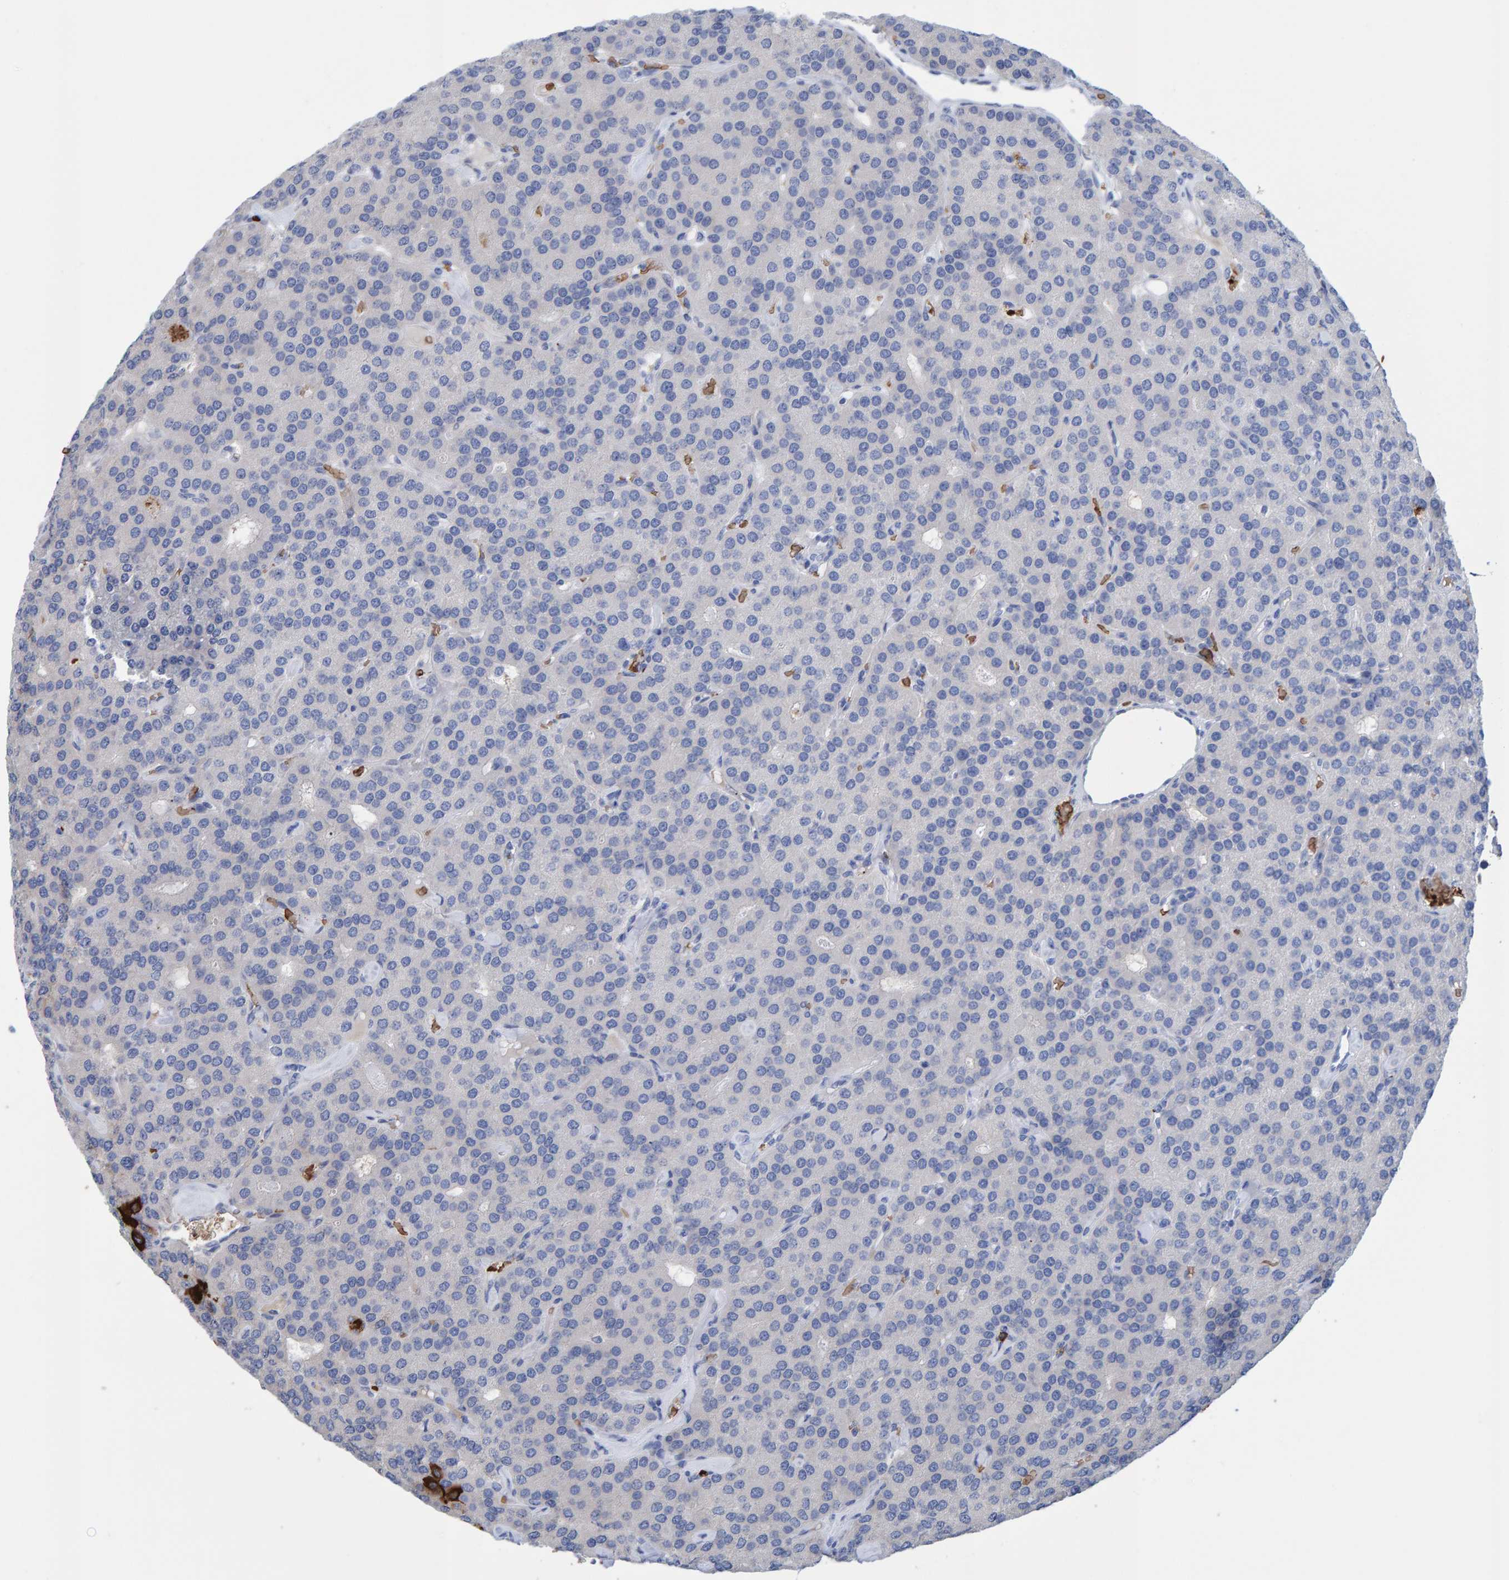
{"staining": {"intensity": "weak", "quantity": "25%-75%", "location": "cytoplasmic/membranous"}, "tissue": "parathyroid gland", "cell_type": "Glandular cells", "image_type": "normal", "snomed": [{"axis": "morphology", "description": "Normal tissue, NOS"}, {"axis": "morphology", "description": "Adenoma, NOS"}, {"axis": "topography", "description": "Parathyroid gland"}], "caption": "Protein expression by immunohistochemistry (IHC) exhibits weak cytoplasmic/membranous positivity in about 25%-75% of glandular cells in unremarkable parathyroid gland. The staining was performed using DAB, with brown indicating positive protein expression. Nuclei are stained blue with hematoxylin.", "gene": "VPS9D1", "patient": {"sex": "female", "age": 86}}